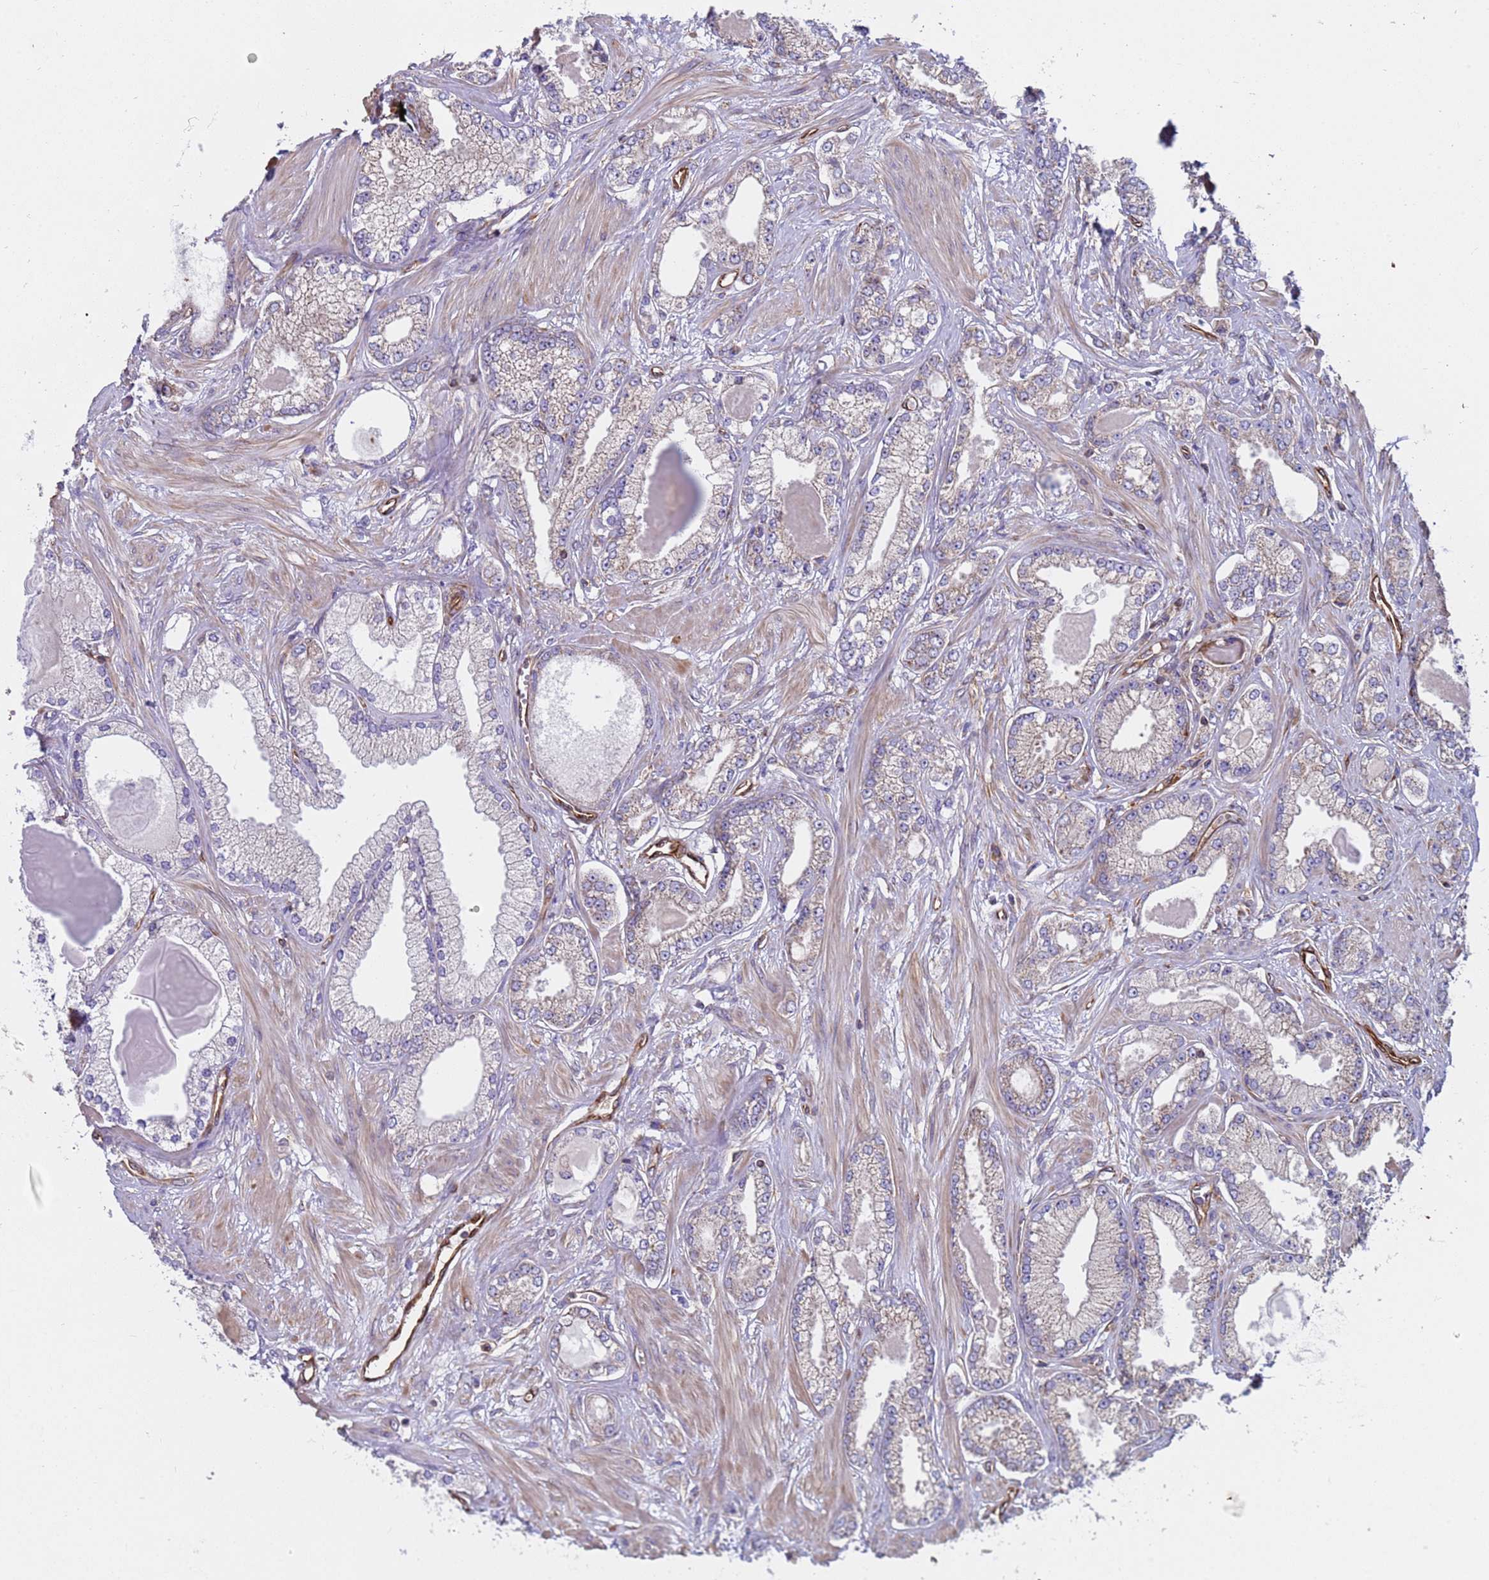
{"staining": {"intensity": "weak", "quantity": "<25%", "location": "cytoplasmic/membranous"}, "tissue": "prostate cancer", "cell_type": "Tumor cells", "image_type": "cancer", "snomed": [{"axis": "morphology", "description": "Adenocarcinoma, Low grade"}, {"axis": "topography", "description": "Prostate"}], "caption": "This is an immunohistochemistry (IHC) micrograph of human low-grade adenocarcinoma (prostate). There is no staining in tumor cells.", "gene": "NUDT12", "patient": {"sex": "male", "age": 64}}